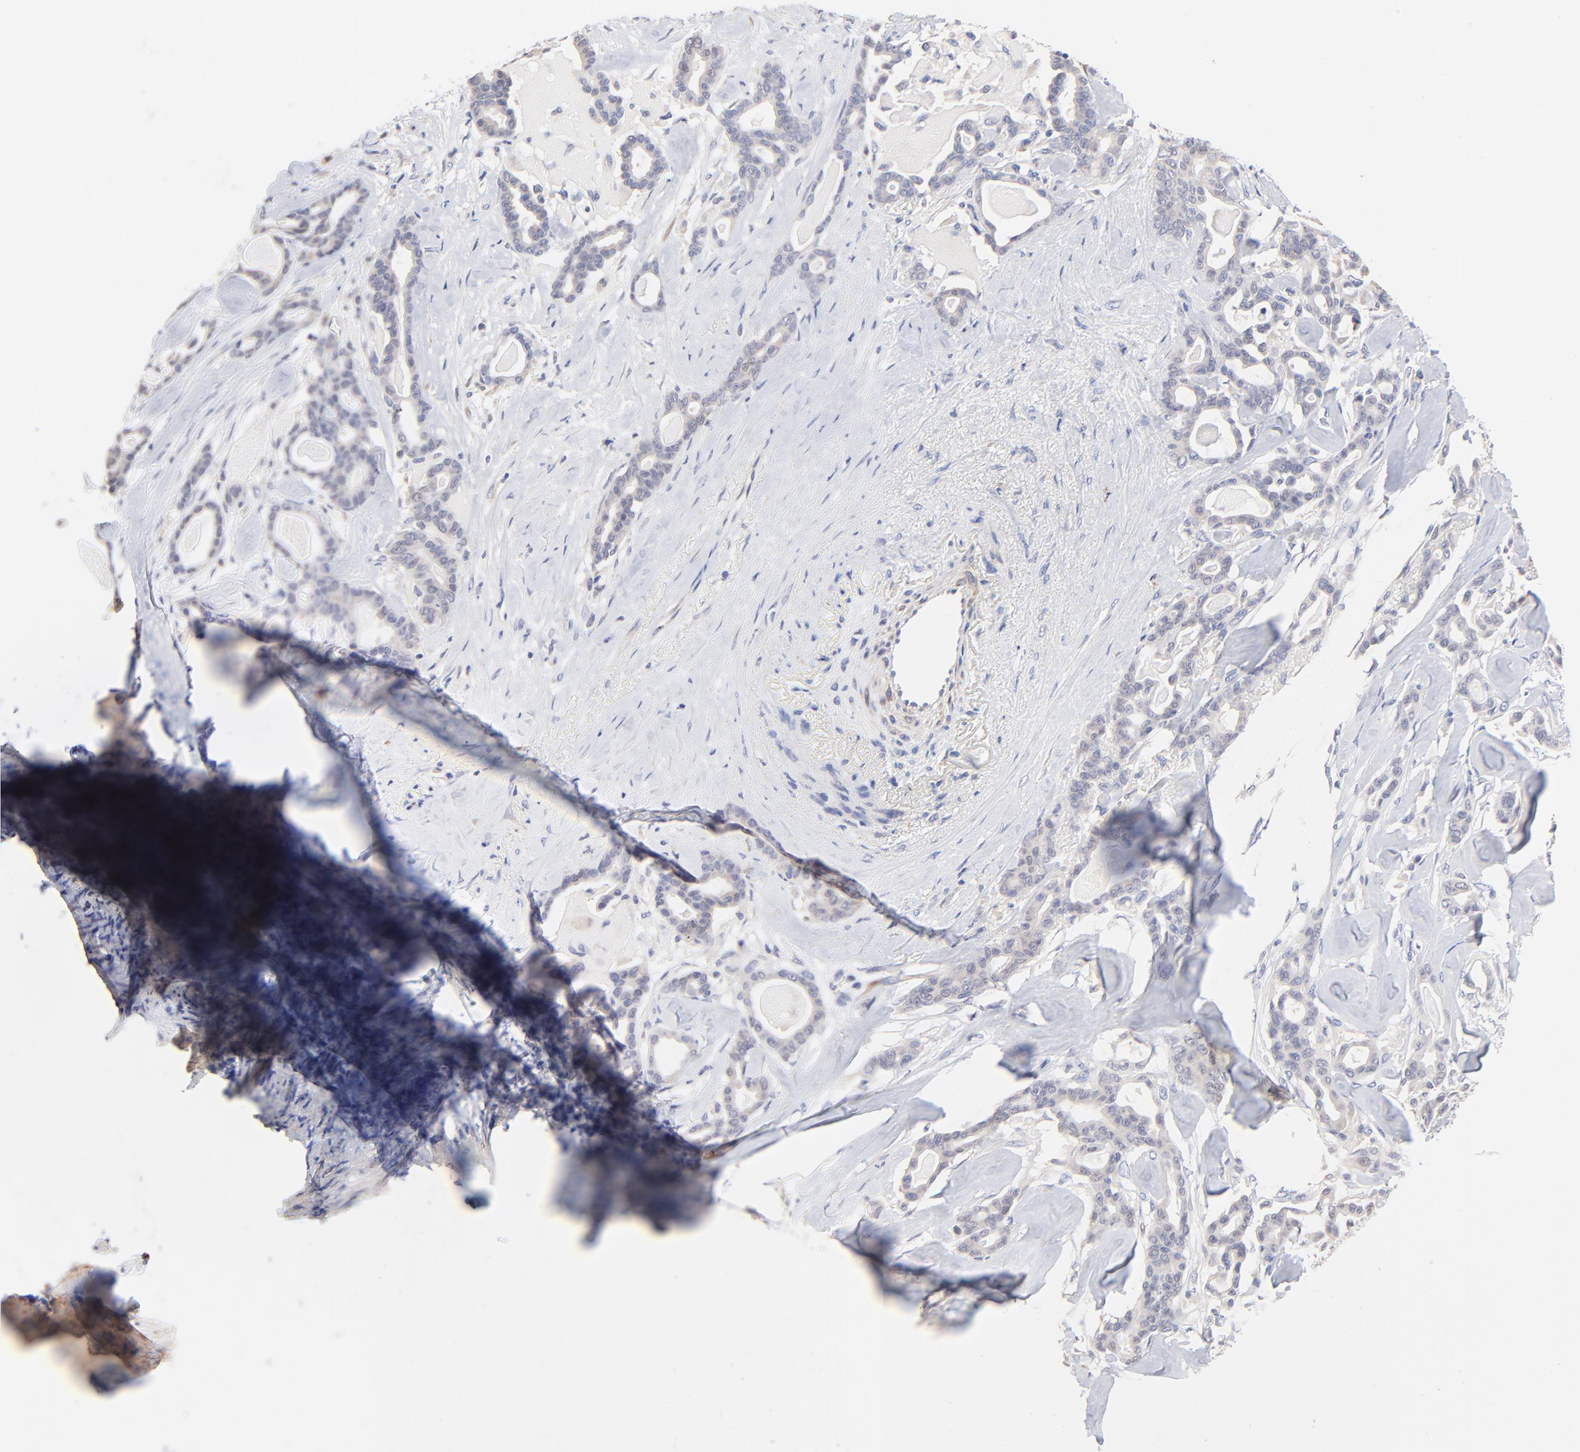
{"staining": {"intensity": "weak", "quantity": "<25%", "location": "cytoplasmic/membranous"}, "tissue": "pancreatic cancer", "cell_type": "Tumor cells", "image_type": "cancer", "snomed": [{"axis": "morphology", "description": "Adenocarcinoma, NOS"}, {"axis": "topography", "description": "Pancreas"}], "caption": "Immunohistochemistry (IHC) photomicrograph of human adenocarcinoma (pancreatic) stained for a protein (brown), which demonstrates no staining in tumor cells.", "gene": "TWNK", "patient": {"sex": "male", "age": 63}}